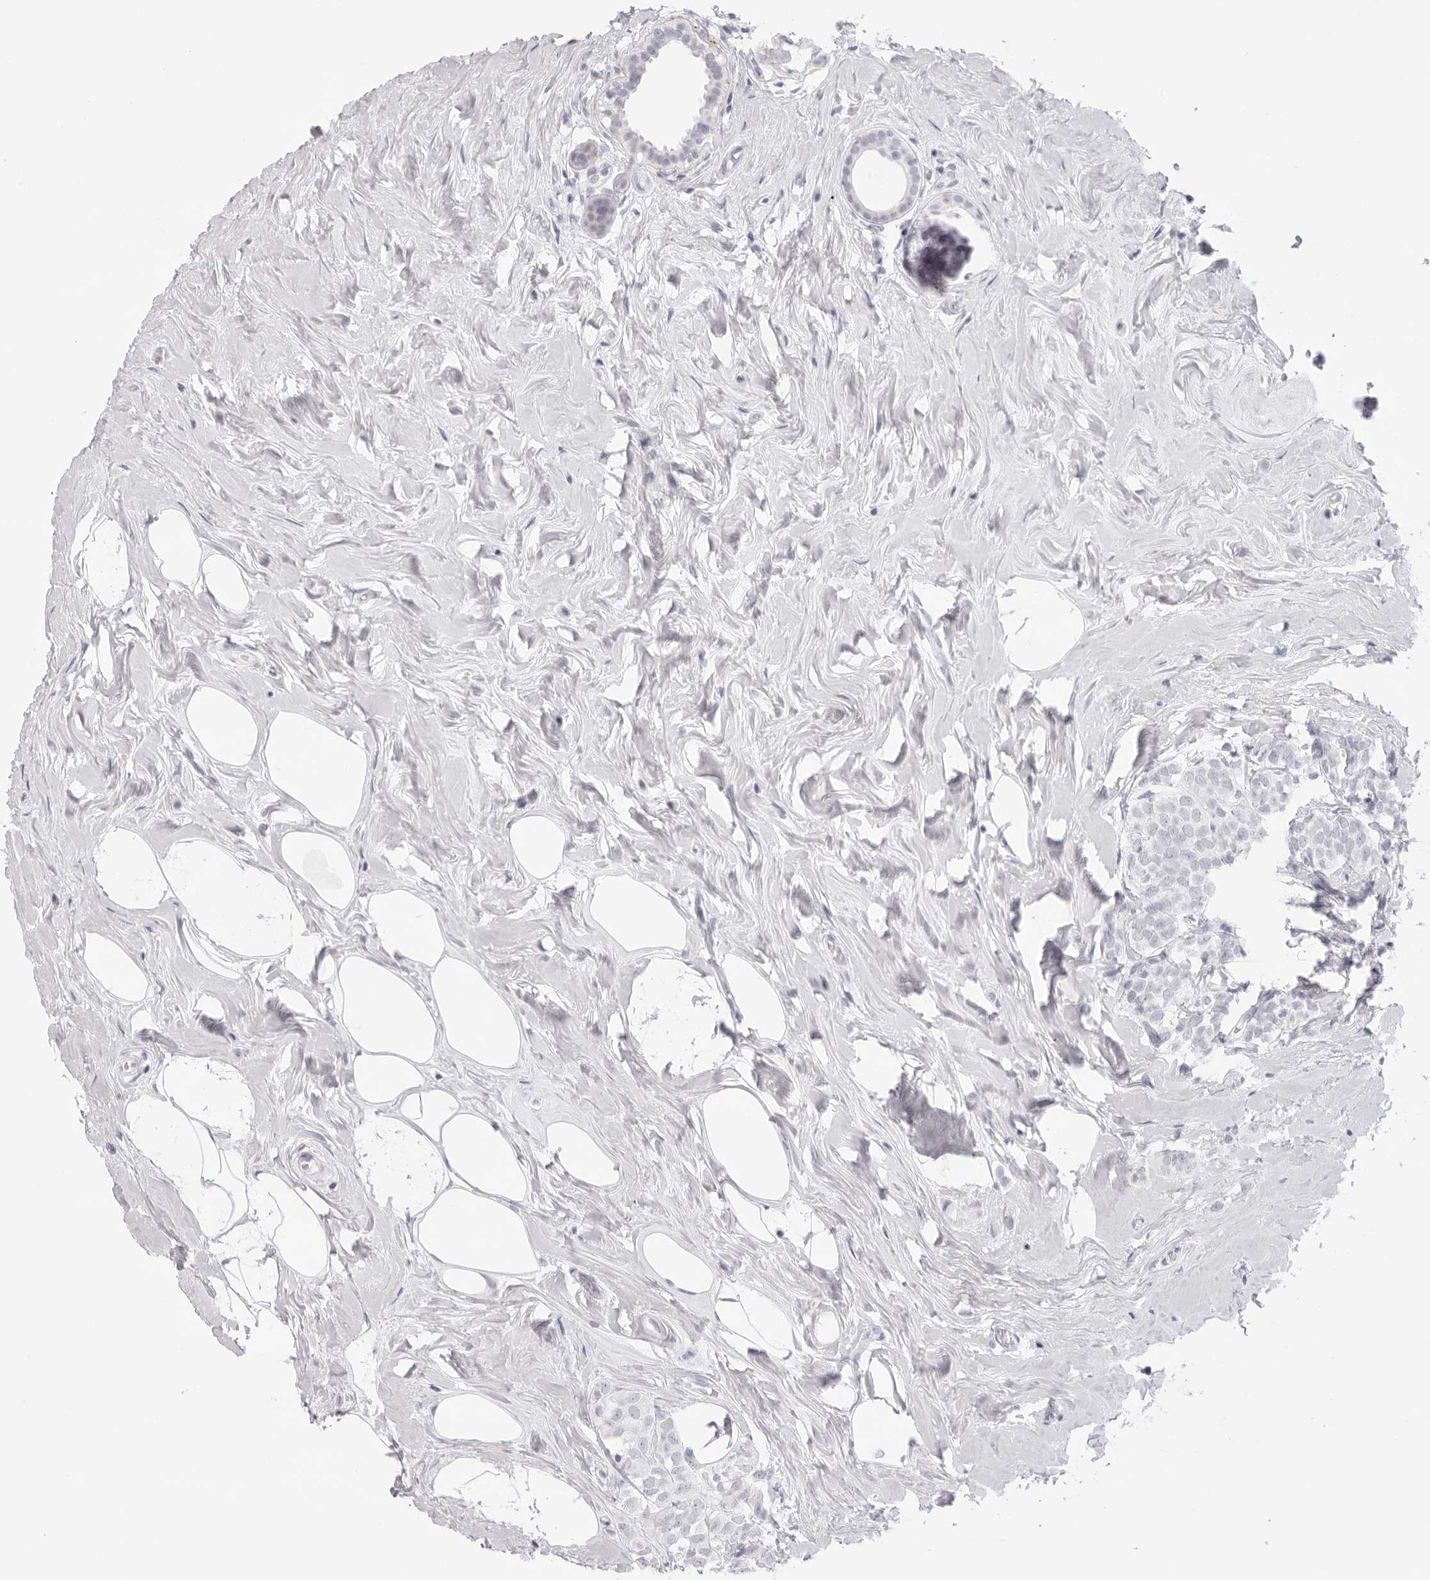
{"staining": {"intensity": "negative", "quantity": "none", "location": "none"}, "tissue": "breast cancer", "cell_type": "Tumor cells", "image_type": "cancer", "snomed": [{"axis": "morphology", "description": "Lobular carcinoma"}, {"axis": "topography", "description": "Breast"}], "caption": "Immunohistochemical staining of human breast lobular carcinoma exhibits no significant positivity in tumor cells. (DAB immunohistochemistry (IHC) visualized using brightfield microscopy, high magnification).", "gene": "KLK12", "patient": {"sex": "female", "age": 47}}